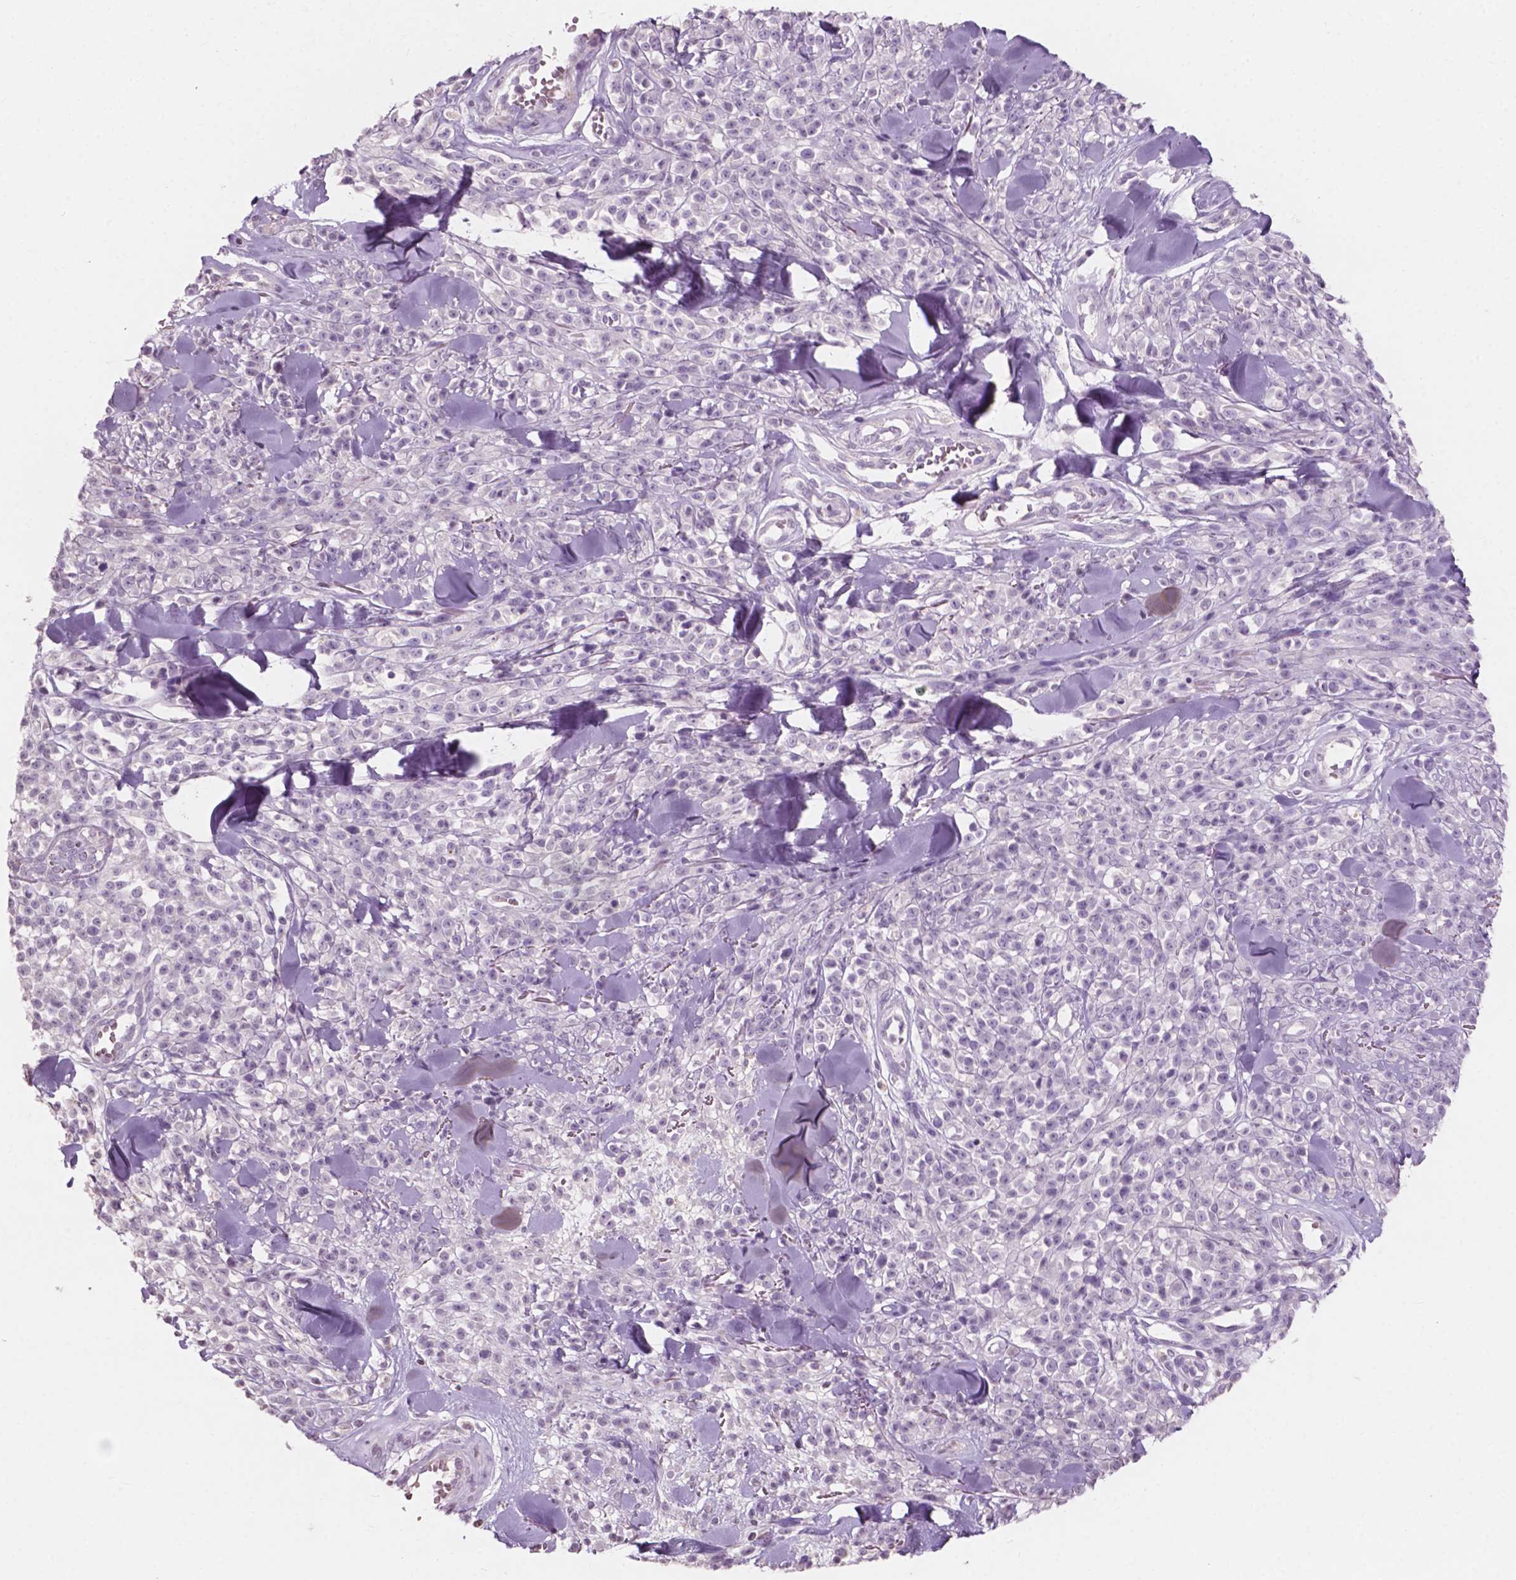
{"staining": {"intensity": "negative", "quantity": "none", "location": "none"}, "tissue": "melanoma", "cell_type": "Tumor cells", "image_type": "cancer", "snomed": [{"axis": "morphology", "description": "Malignant melanoma, NOS"}, {"axis": "topography", "description": "Skin"}, {"axis": "topography", "description": "Skin of trunk"}], "caption": "Protein analysis of malignant melanoma reveals no significant staining in tumor cells.", "gene": "AWAT1", "patient": {"sex": "male", "age": 74}}